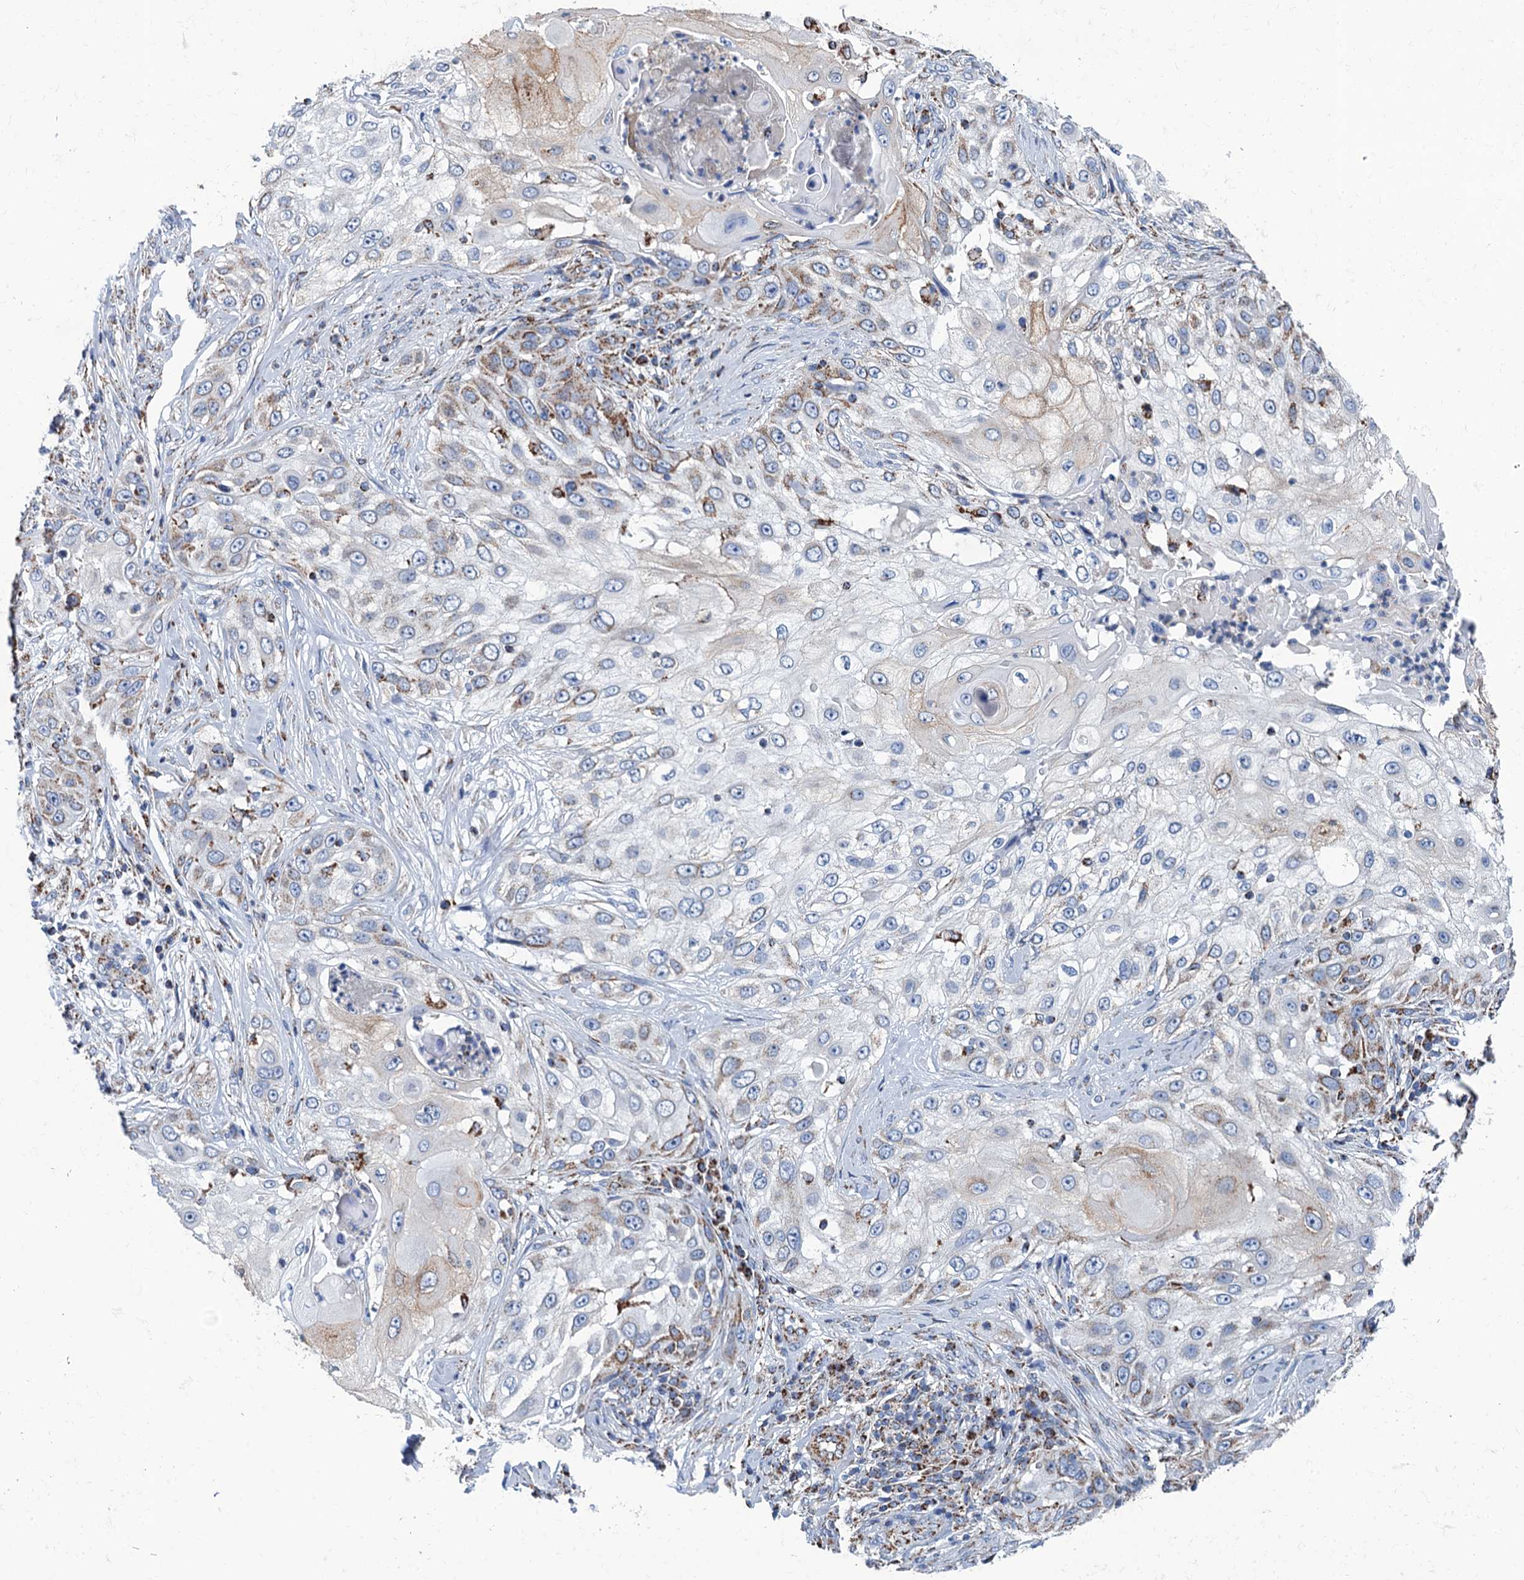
{"staining": {"intensity": "moderate", "quantity": "<25%", "location": "cytoplasmic/membranous"}, "tissue": "skin cancer", "cell_type": "Tumor cells", "image_type": "cancer", "snomed": [{"axis": "morphology", "description": "Squamous cell carcinoma, NOS"}, {"axis": "topography", "description": "Skin"}], "caption": "Tumor cells display low levels of moderate cytoplasmic/membranous expression in approximately <25% of cells in skin cancer. (Brightfield microscopy of DAB IHC at high magnification).", "gene": "IVD", "patient": {"sex": "female", "age": 44}}